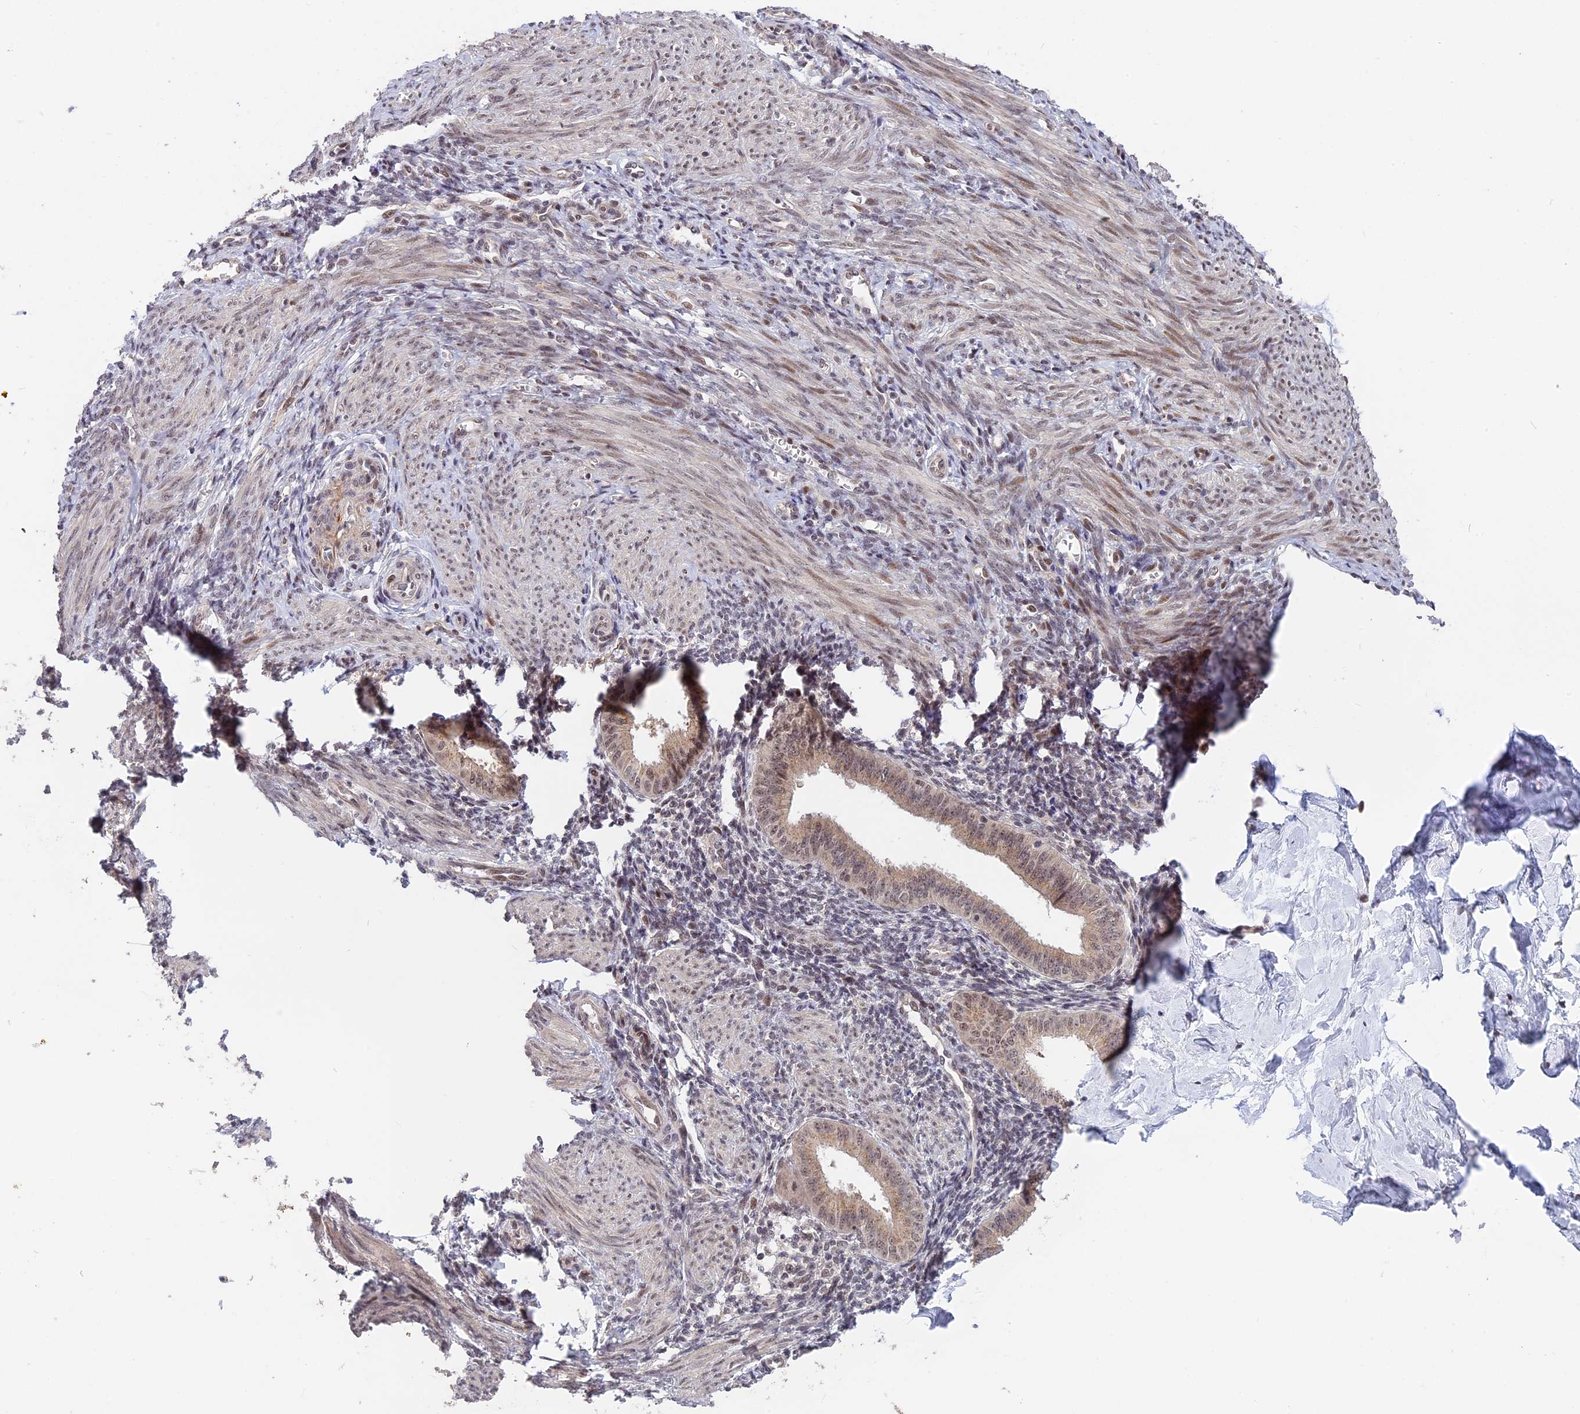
{"staining": {"intensity": "moderate", "quantity": "<25%", "location": "nuclear"}, "tissue": "endometrium", "cell_type": "Cells in endometrial stroma", "image_type": "normal", "snomed": [{"axis": "morphology", "description": "Normal tissue, NOS"}, {"axis": "topography", "description": "Uterus"}, {"axis": "topography", "description": "Endometrium"}], "caption": "The photomicrograph exhibits staining of unremarkable endometrium, revealing moderate nuclear protein staining (brown color) within cells in endometrial stroma. (IHC, brightfield microscopy, high magnification).", "gene": "POLR2C", "patient": {"sex": "female", "age": 48}}